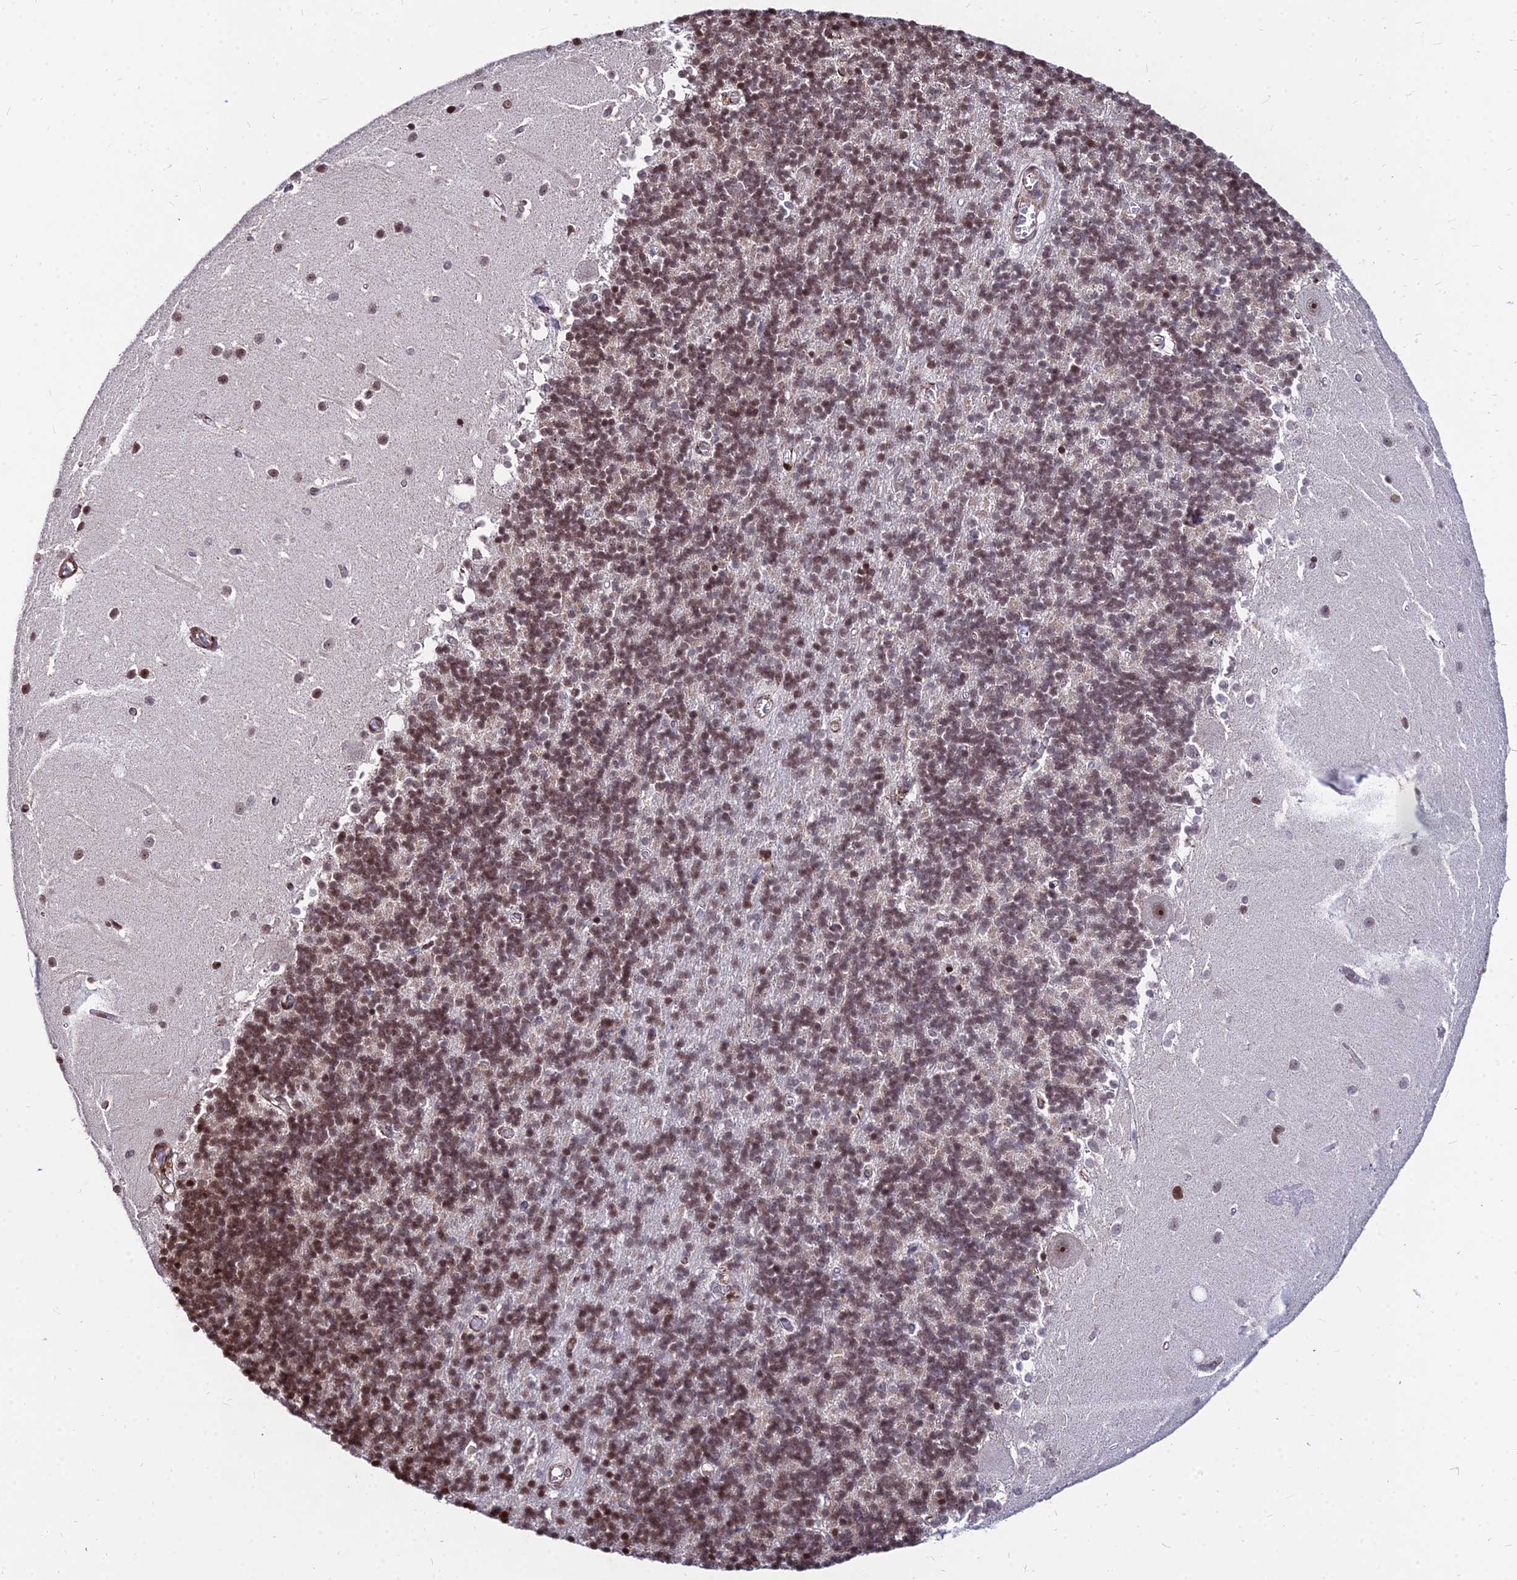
{"staining": {"intensity": "moderate", "quantity": ">75%", "location": "nuclear"}, "tissue": "cerebellum", "cell_type": "Cells in granular layer", "image_type": "normal", "snomed": [{"axis": "morphology", "description": "Normal tissue, NOS"}, {"axis": "topography", "description": "Cerebellum"}], "caption": "The micrograph shows a brown stain indicating the presence of a protein in the nuclear of cells in granular layer in cerebellum. The staining was performed using DAB (3,3'-diaminobenzidine), with brown indicating positive protein expression. Nuclei are stained blue with hematoxylin.", "gene": "NYAP2", "patient": {"sex": "male", "age": 54}}